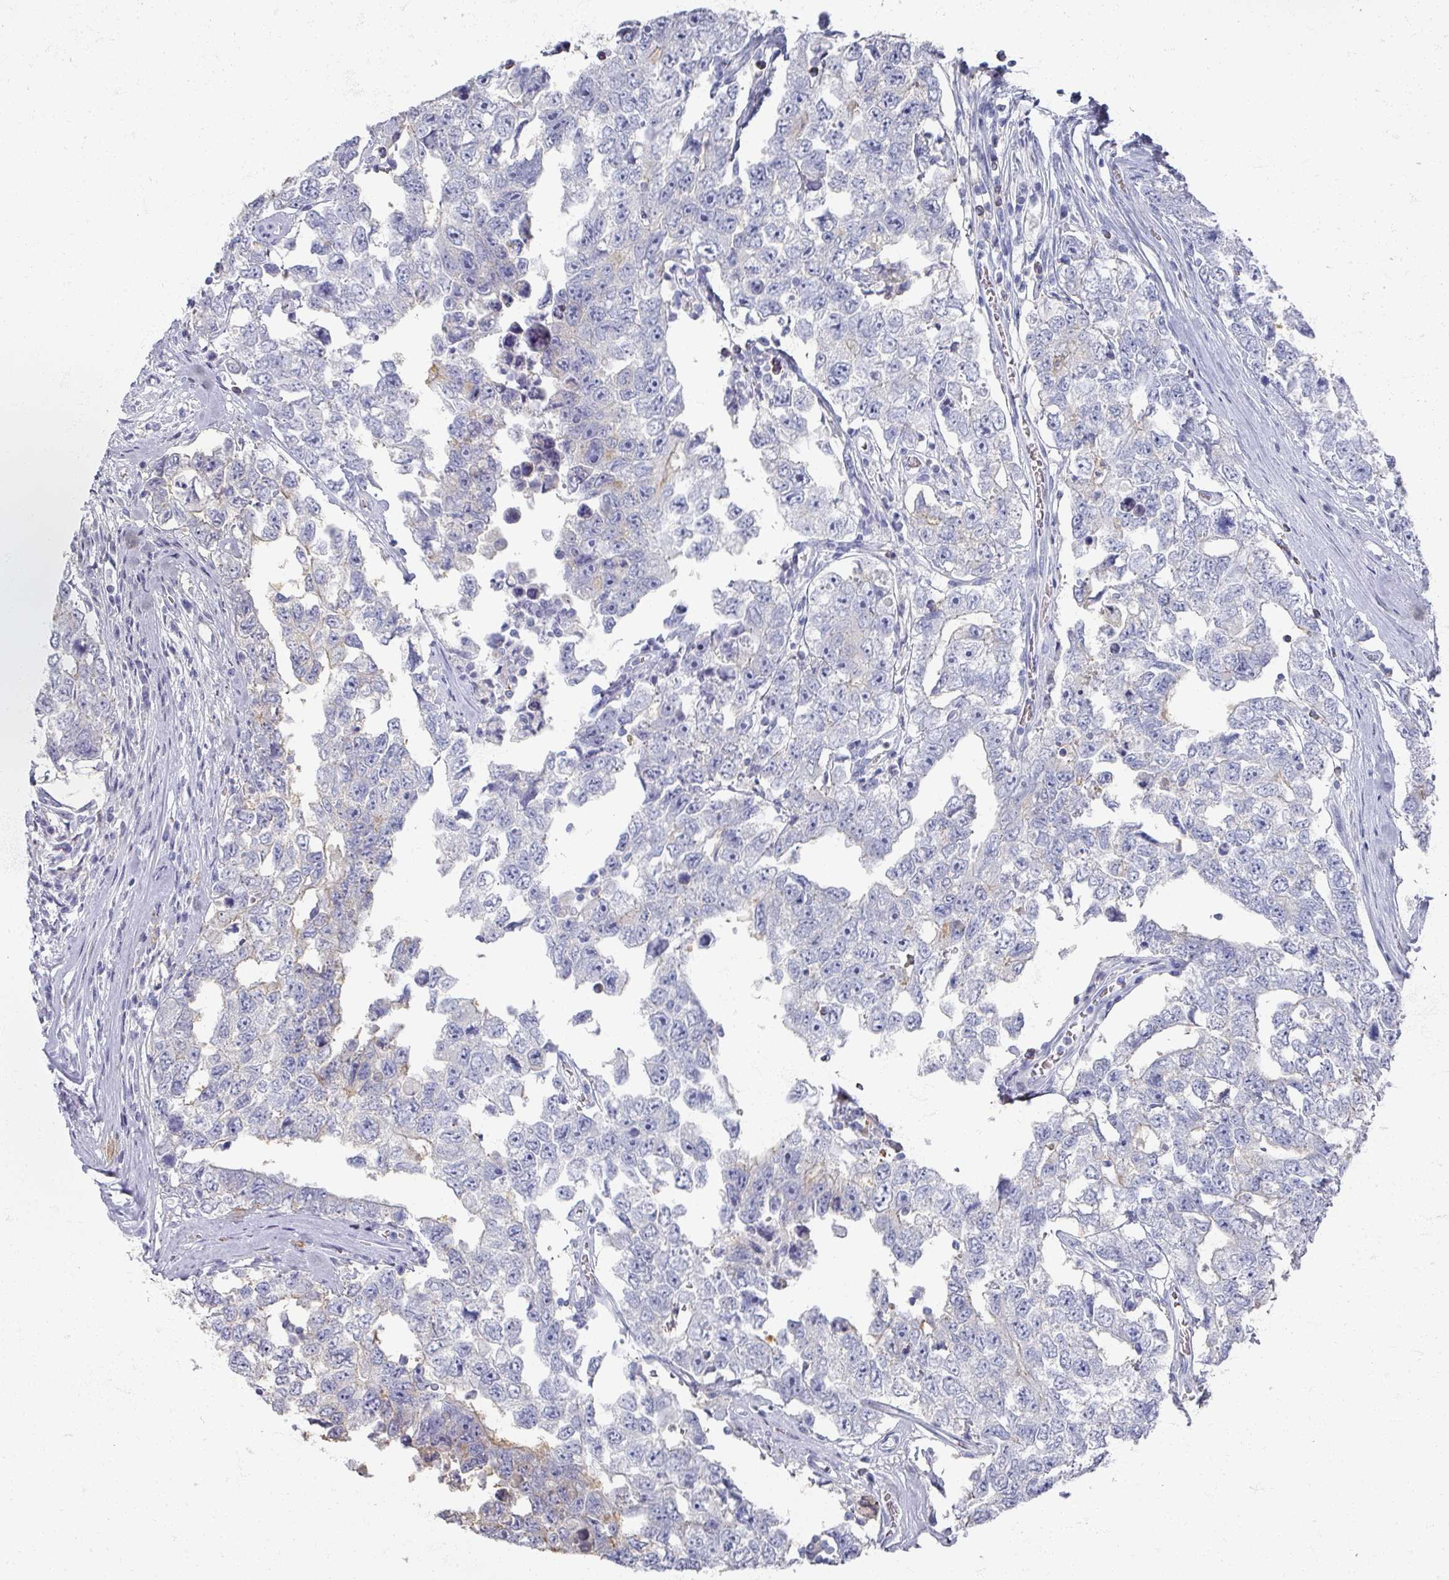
{"staining": {"intensity": "negative", "quantity": "none", "location": "none"}, "tissue": "testis cancer", "cell_type": "Tumor cells", "image_type": "cancer", "snomed": [{"axis": "morphology", "description": "Carcinoma, Embryonal, NOS"}, {"axis": "topography", "description": "Testis"}], "caption": "High magnification brightfield microscopy of testis embryonal carcinoma stained with DAB (3,3'-diaminobenzidine) (brown) and counterstained with hematoxylin (blue): tumor cells show no significant staining. Nuclei are stained in blue.", "gene": "OMG", "patient": {"sex": "male", "age": 22}}